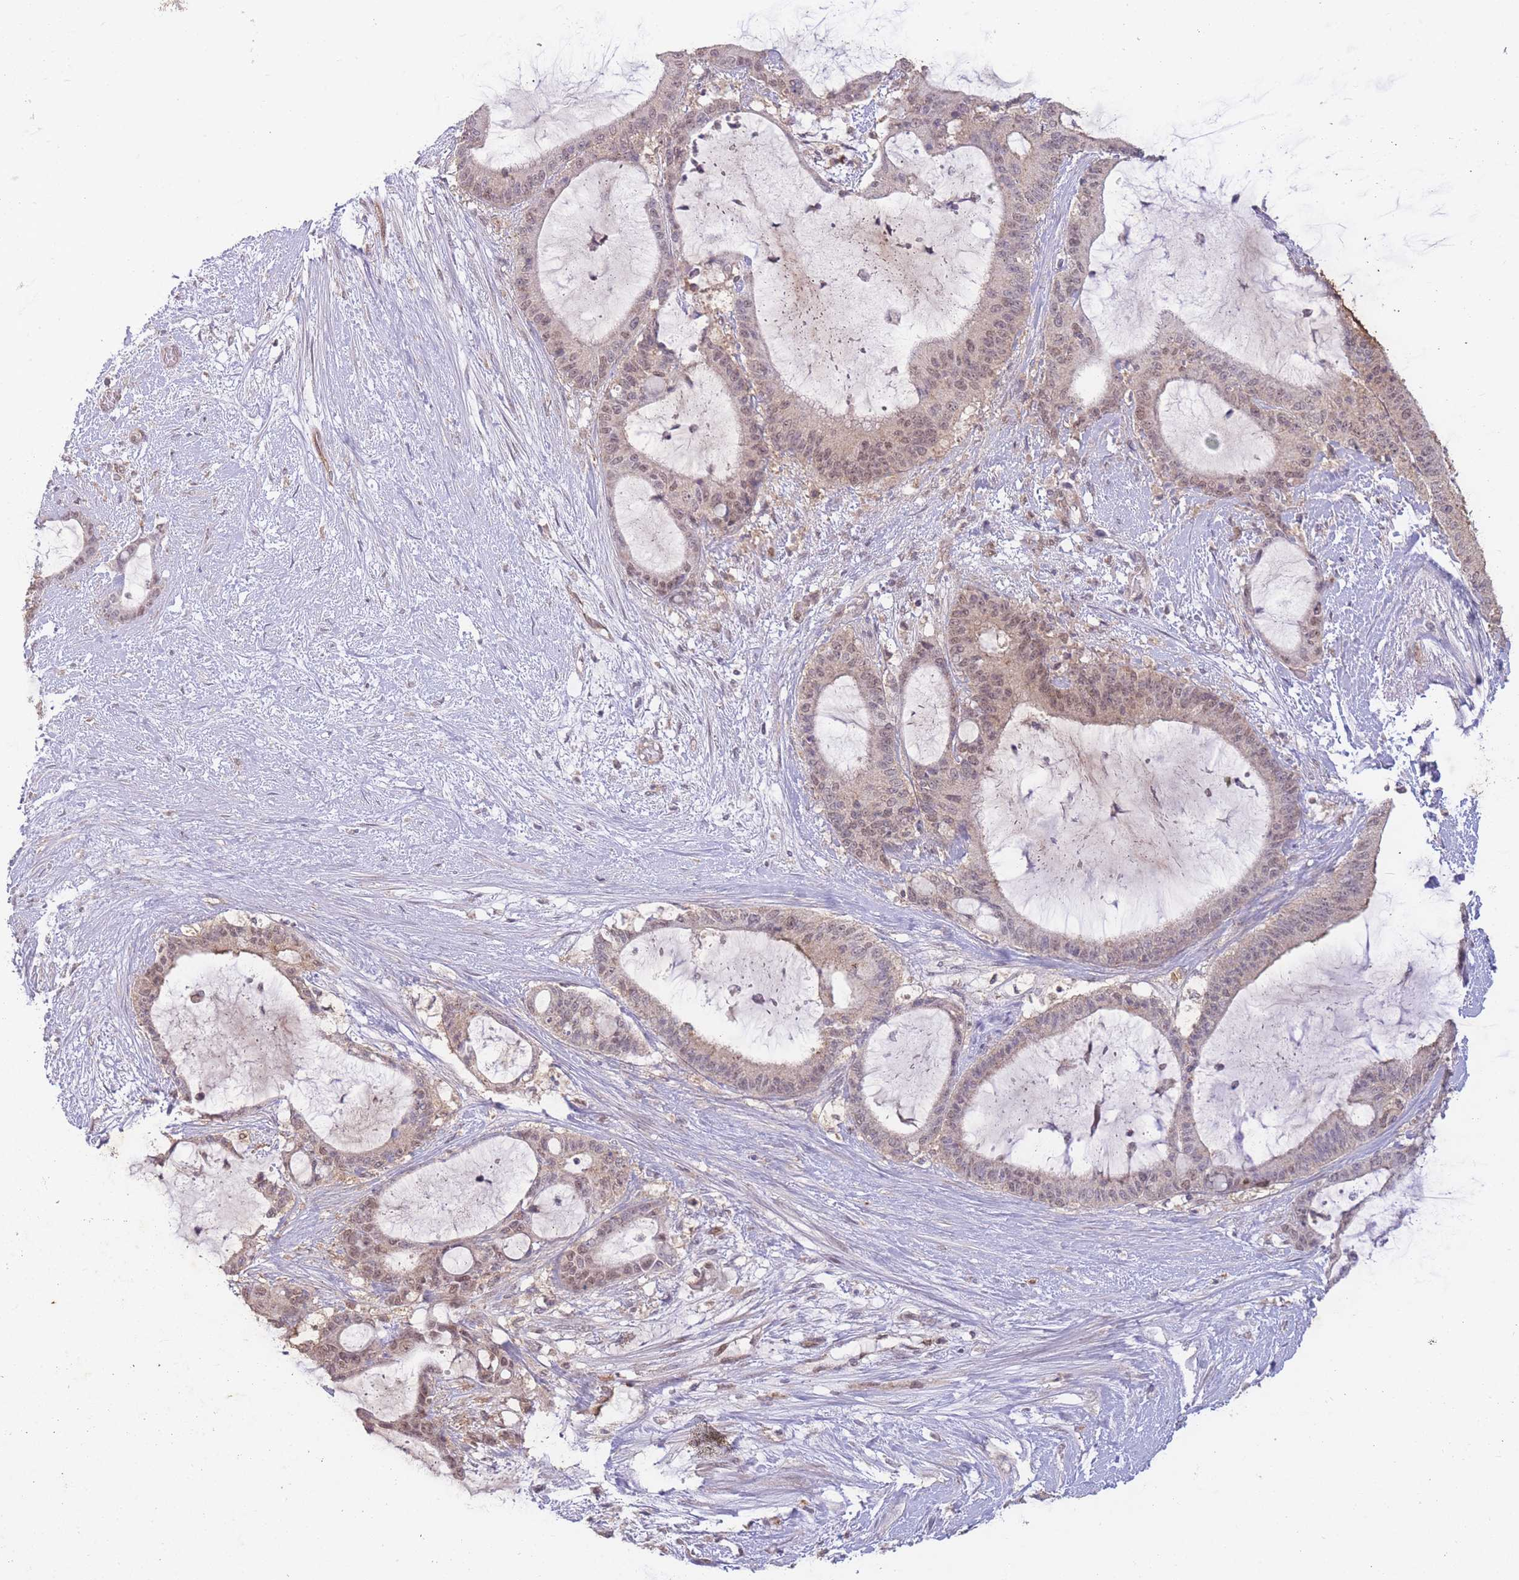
{"staining": {"intensity": "weak", "quantity": ">75%", "location": "nuclear"}, "tissue": "liver cancer", "cell_type": "Tumor cells", "image_type": "cancer", "snomed": [{"axis": "morphology", "description": "Normal tissue, NOS"}, {"axis": "morphology", "description": "Cholangiocarcinoma"}, {"axis": "topography", "description": "Liver"}, {"axis": "topography", "description": "Peripheral nerve tissue"}], "caption": "Protein analysis of liver cholangiocarcinoma tissue exhibits weak nuclear expression in about >75% of tumor cells.", "gene": "RNF144B", "patient": {"sex": "female", "age": 73}}